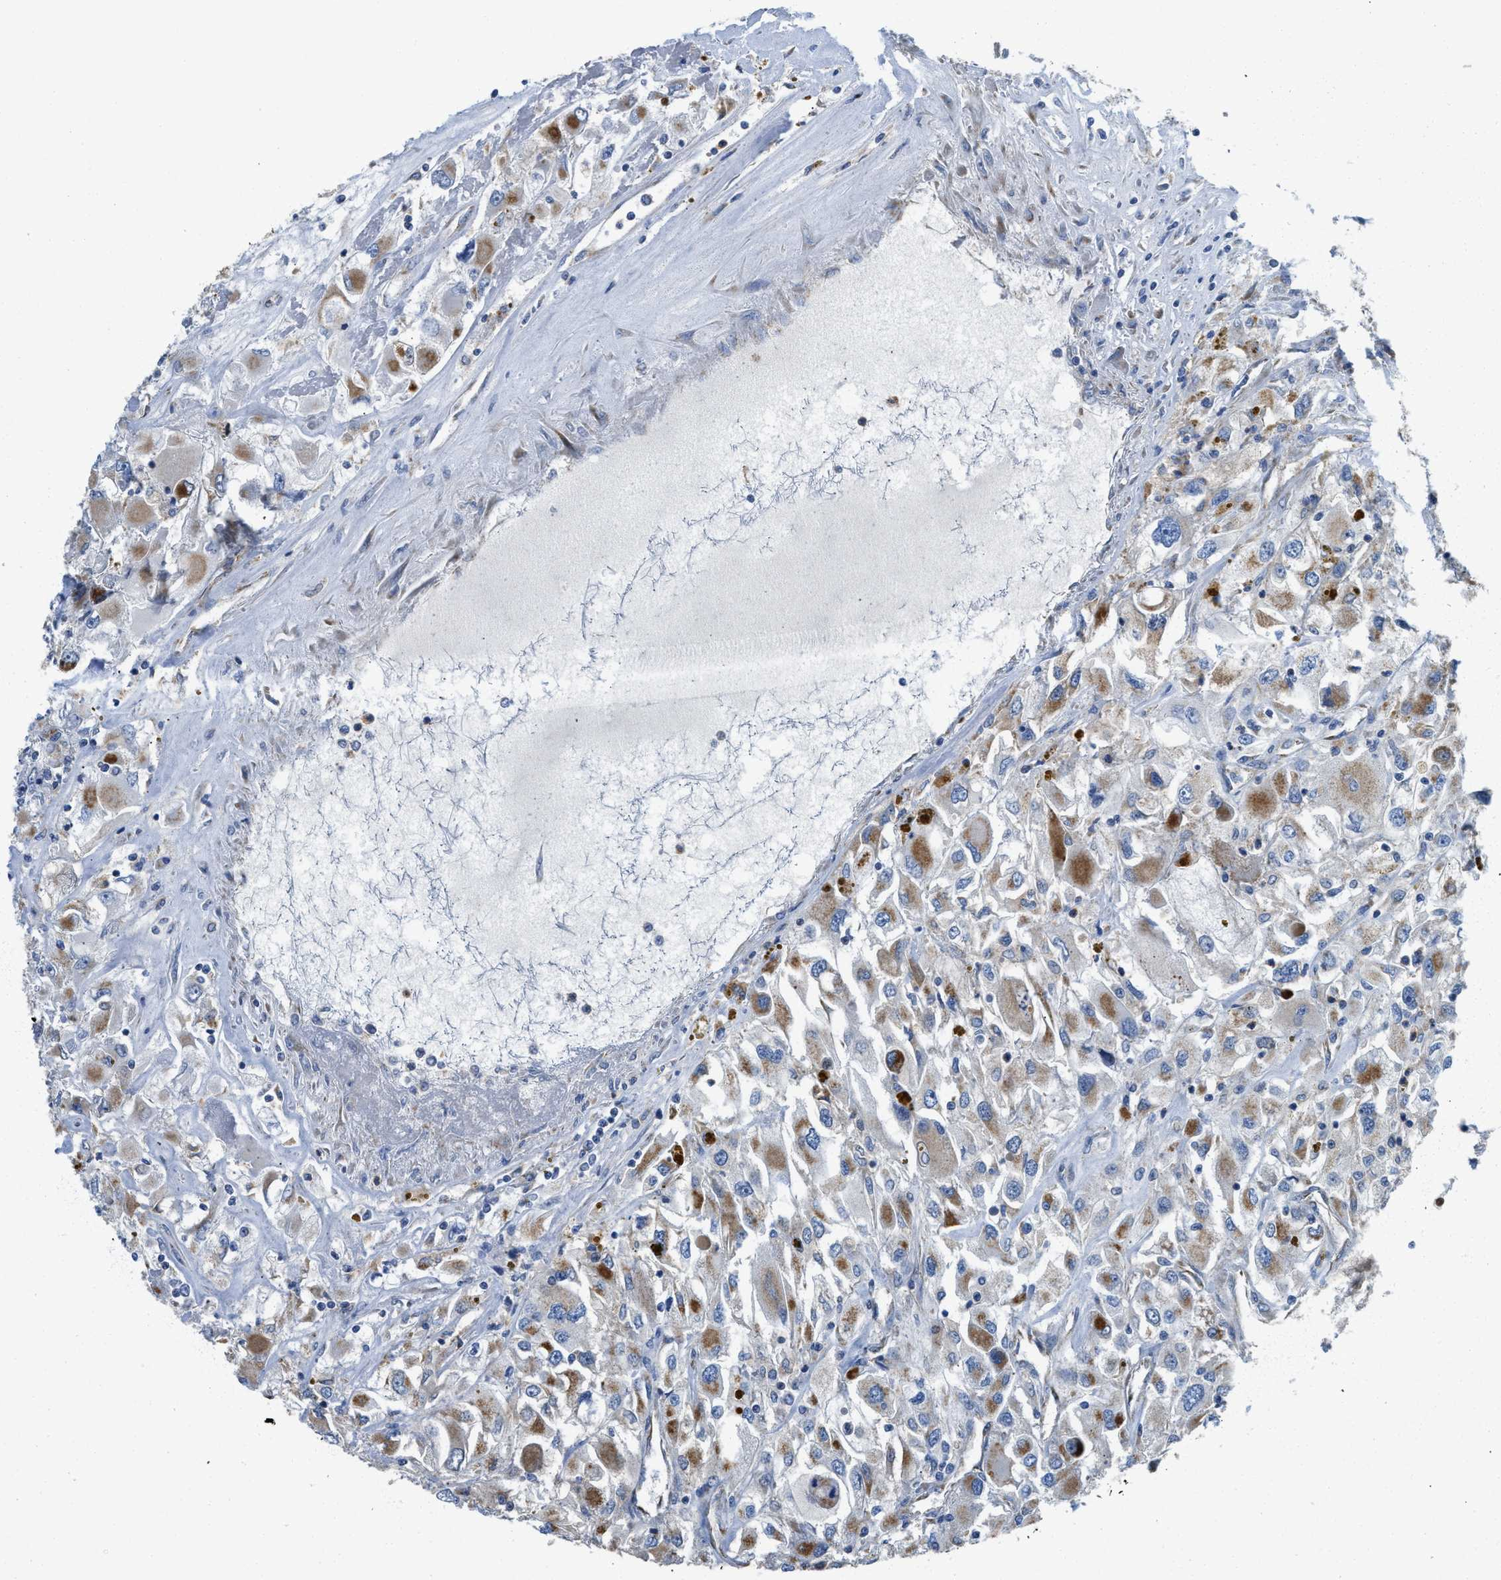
{"staining": {"intensity": "moderate", "quantity": "25%-75%", "location": "cytoplasmic/membranous"}, "tissue": "renal cancer", "cell_type": "Tumor cells", "image_type": "cancer", "snomed": [{"axis": "morphology", "description": "Adenocarcinoma, NOS"}, {"axis": "topography", "description": "Kidney"}], "caption": "This is an image of immunohistochemistry (IHC) staining of renal cancer, which shows moderate staining in the cytoplasmic/membranous of tumor cells.", "gene": "SLC25A13", "patient": {"sex": "female", "age": 52}}